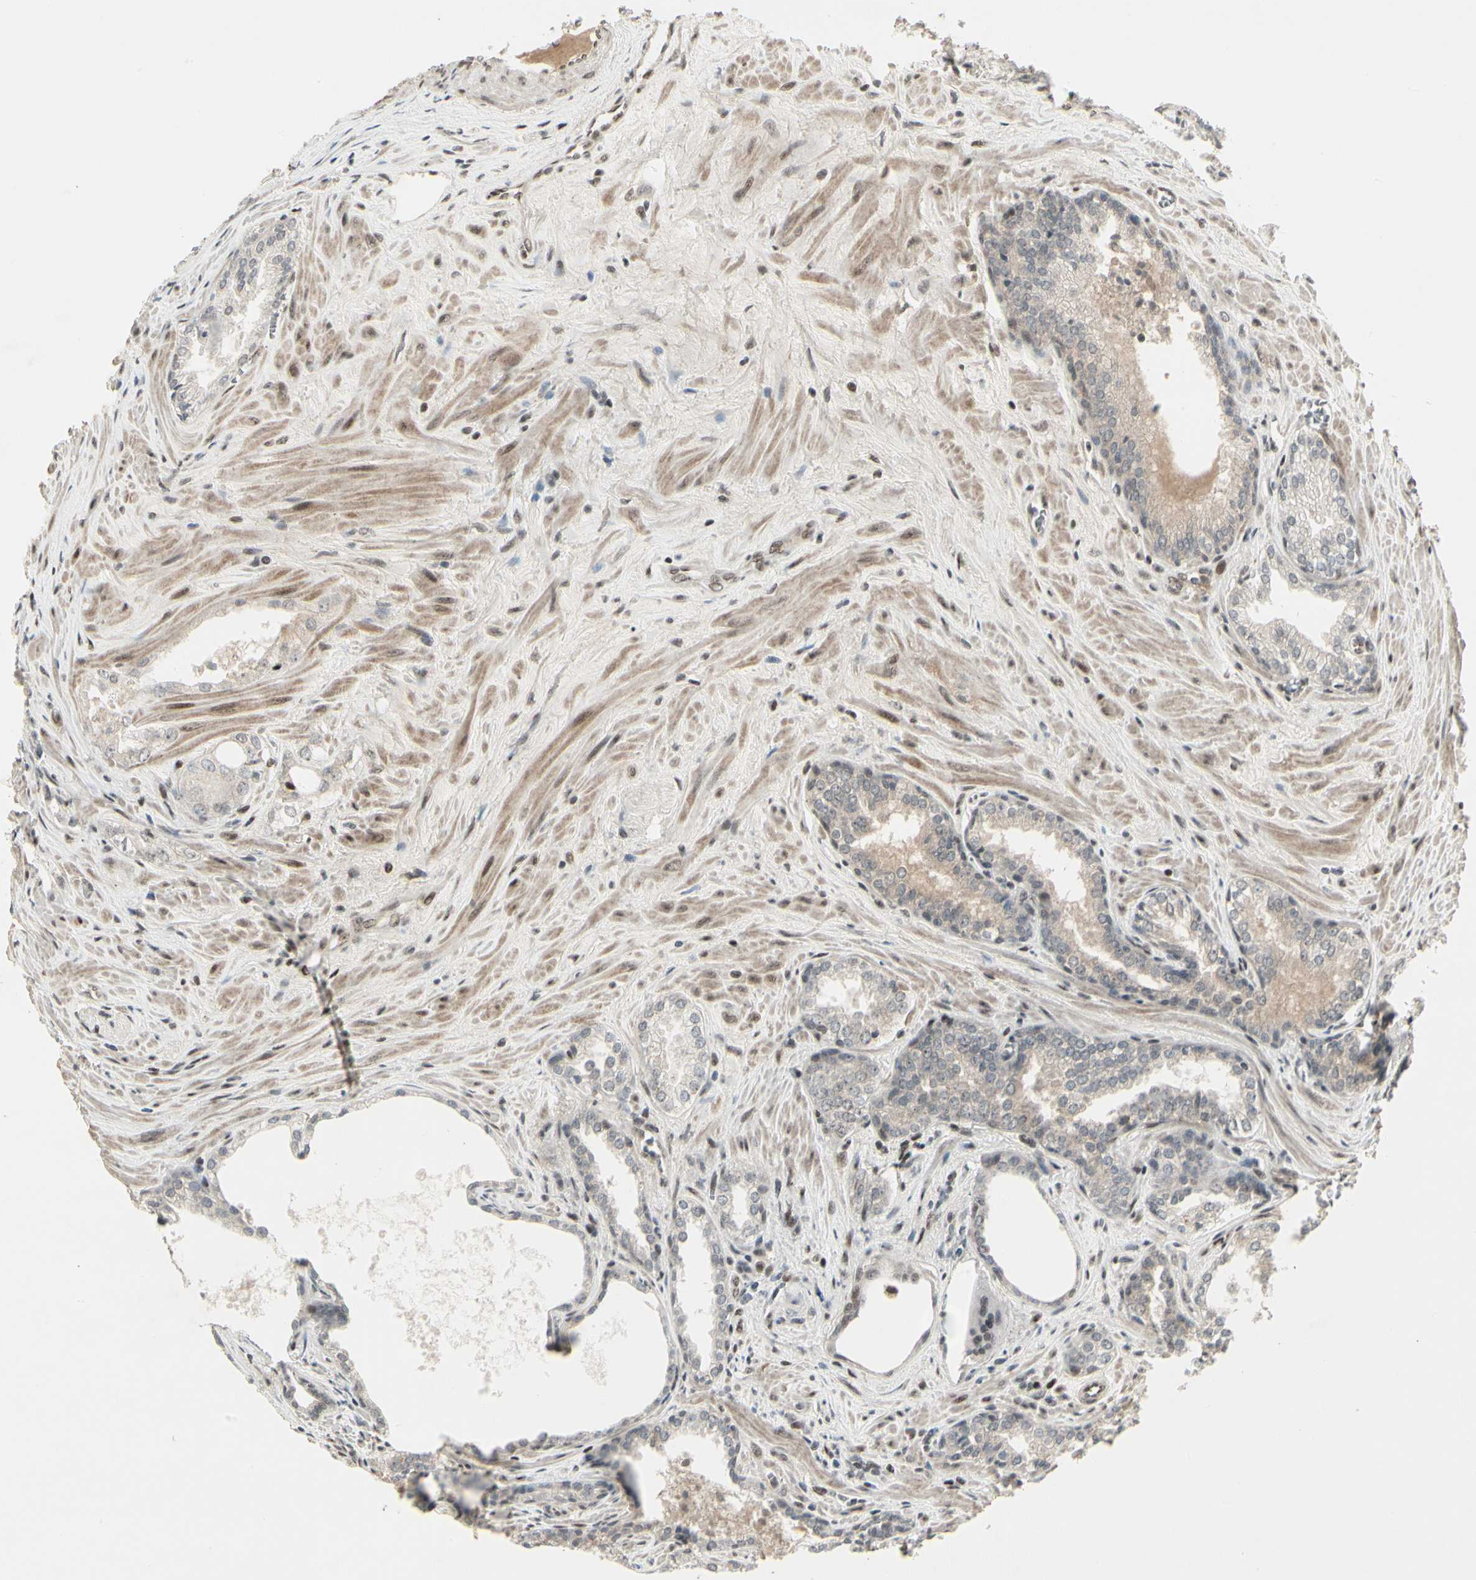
{"staining": {"intensity": "weak", "quantity": "<25%", "location": "cytoplasmic/membranous"}, "tissue": "prostate cancer", "cell_type": "Tumor cells", "image_type": "cancer", "snomed": [{"axis": "morphology", "description": "Adenocarcinoma, Low grade"}, {"axis": "topography", "description": "Prostate"}], "caption": "Protein analysis of low-grade adenocarcinoma (prostate) displays no significant positivity in tumor cells. The staining is performed using DAB (3,3'-diaminobenzidine) brown chromogen with nuclei counter-stained in using hematoxylin.", "gene": "FOXJ2", "patient": {"sex": "male", "age": 60}}